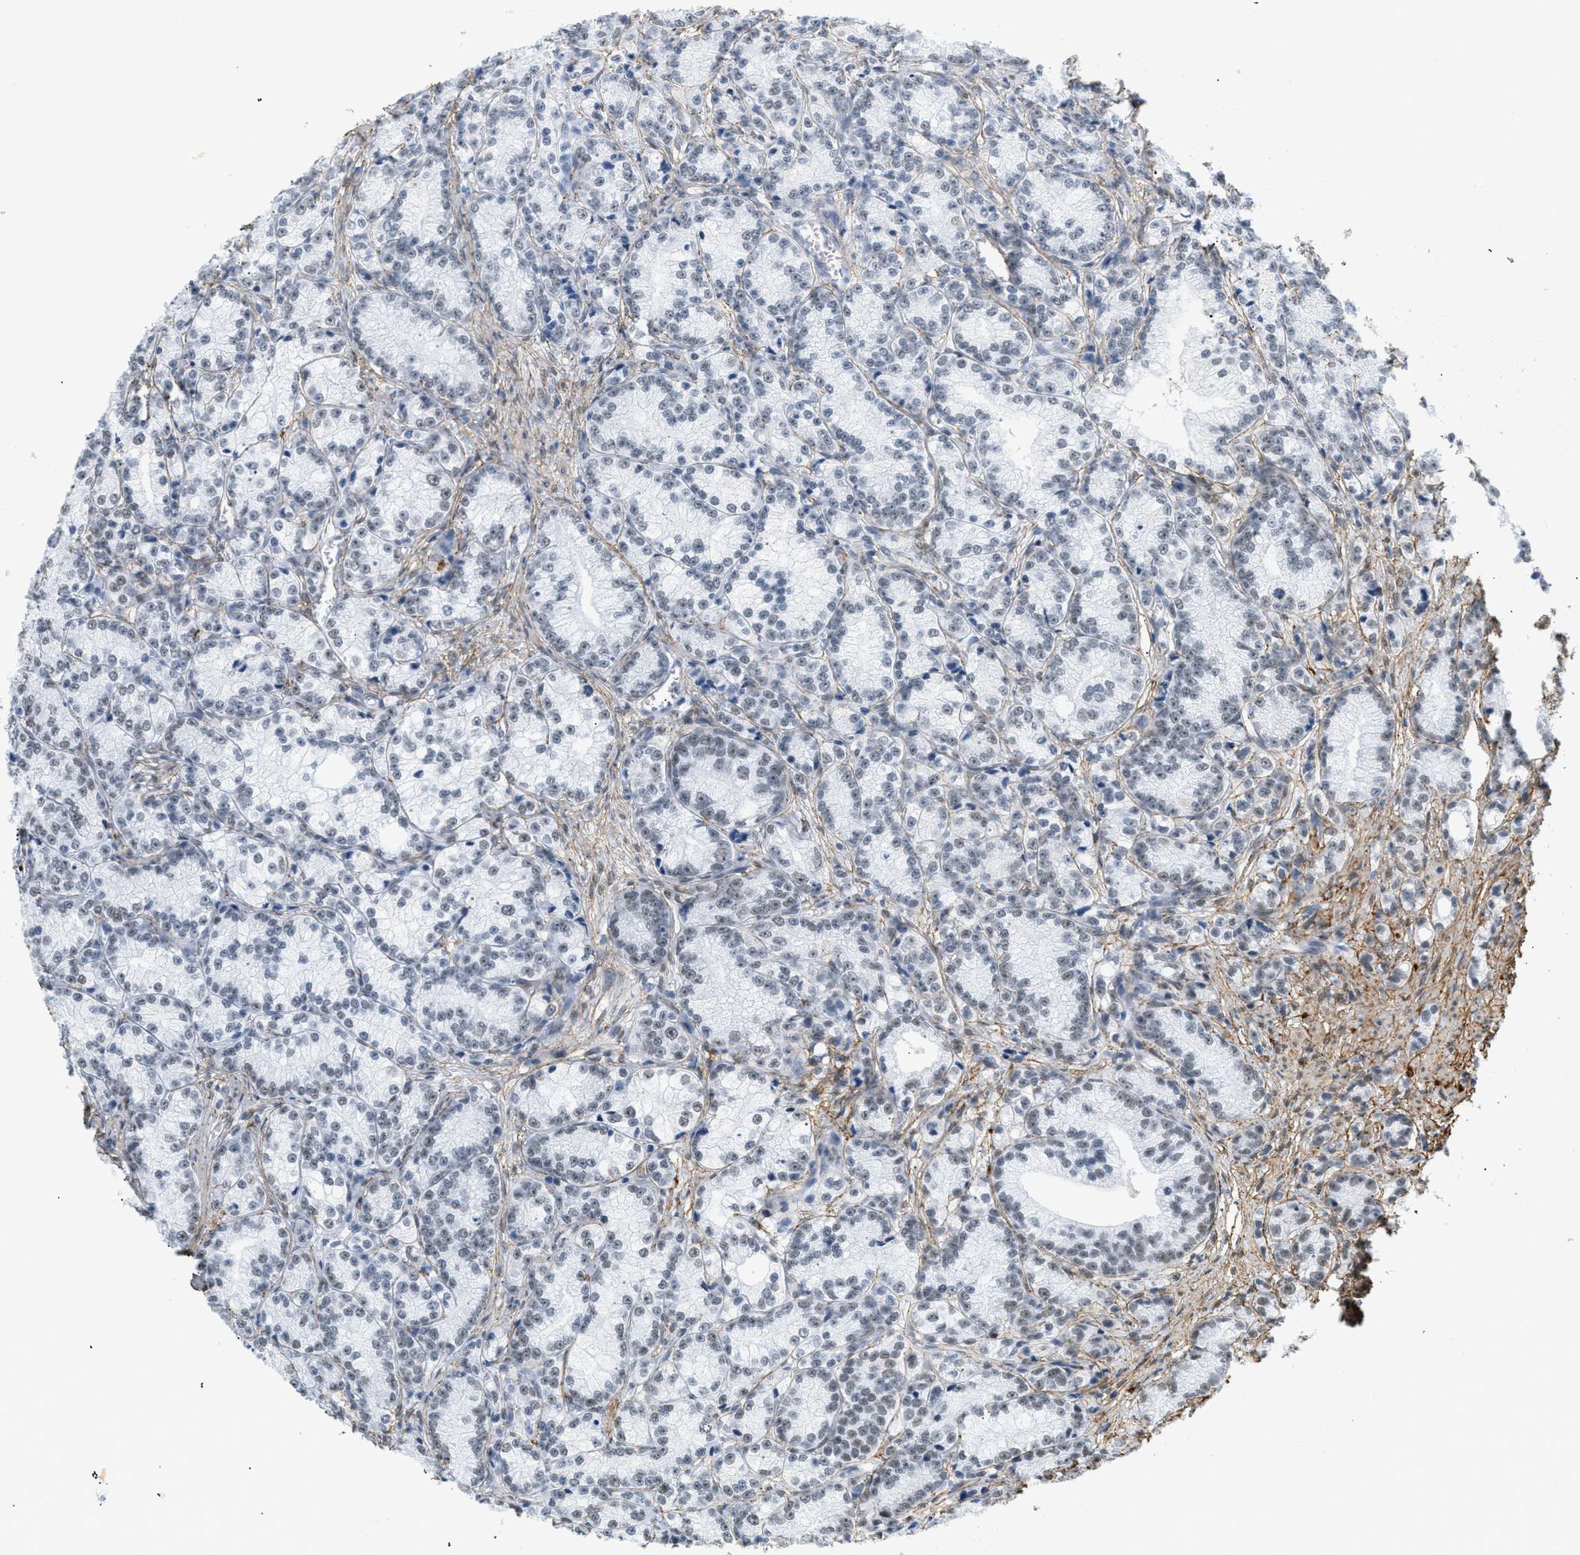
{"staining": {"intensity": "weak", "quantity": "<25%", "location": "nuclear"}, "tissue": "prostate cancer", "cell_type": "Tumor cells", "image_type": "cancer", "snomed": [{"axis": "morphology", "description": "Adenocarcinoma, Low grade"}, {"axis": "topography", "description": "Prostate"}], "caption": "The histopathology image exhibits no staining of tumor cells in adenocarcinoma (low-grade) (prostate).", "gene": "ELN", "patient": {"sex": "male", "age": 89}}